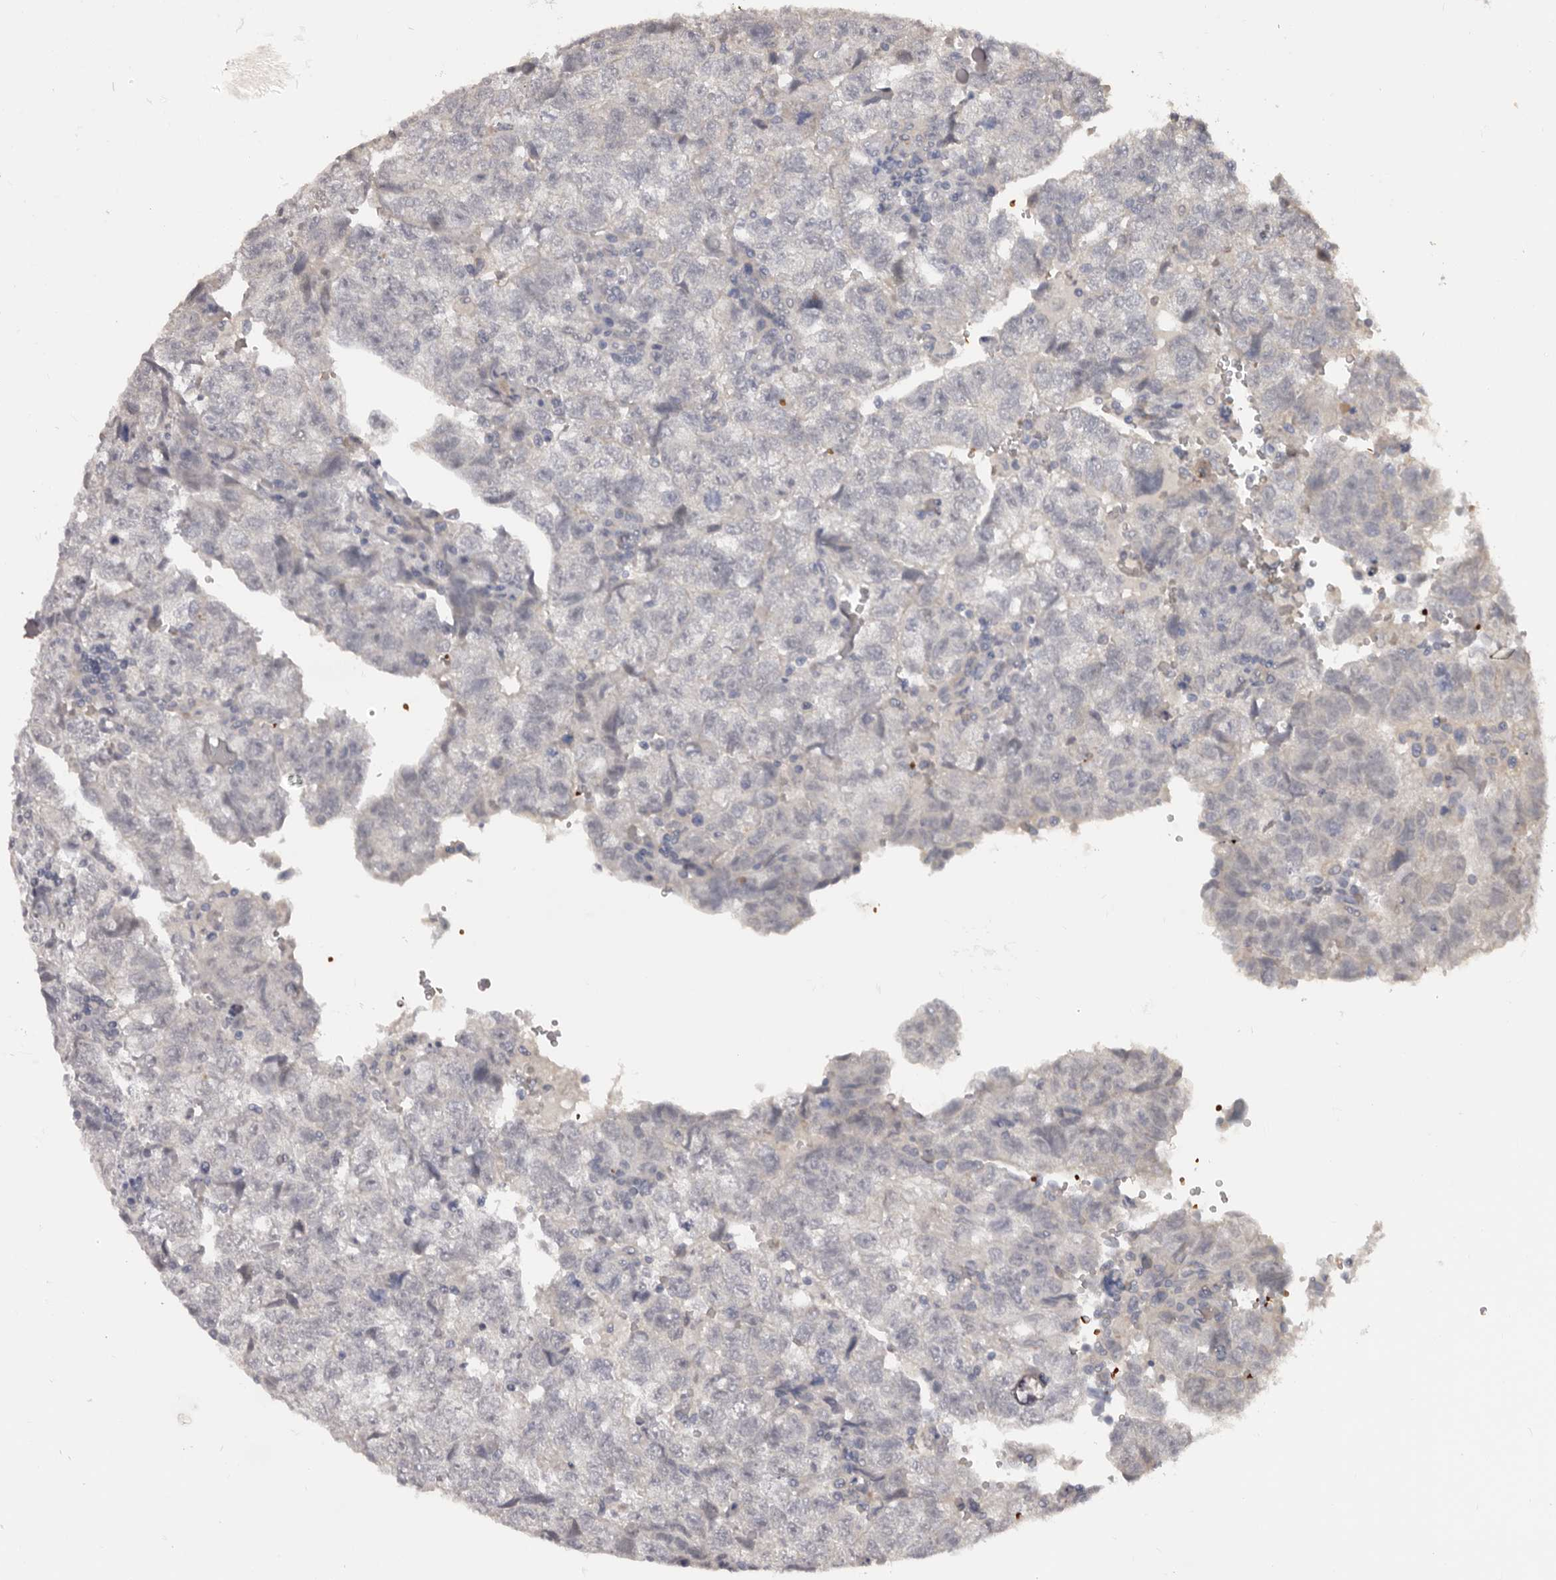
{"staining": {"intensity": "negative", "quantity": "none", "location": "none"}, "tissue": "testis cancer", "cell_type": "Tumor cells", "image_type": "cancer", "snomed": [{"axis": "morphology", "description": "Carcinoma, Embryonal, NOS"}, {"axis": "topography", "description": "Testis"}], "caption": "DAB (3,3'-diaminobenzidine) immunohistochemical staining of human testis cancer demonstrates no significant staining in tumor cells. The staining is performed using DAB brown chromogen with nuclei counter-stained in using hematoxylin.", "gene": "TNR", "patient": {"sex": "male", "age": 36}}